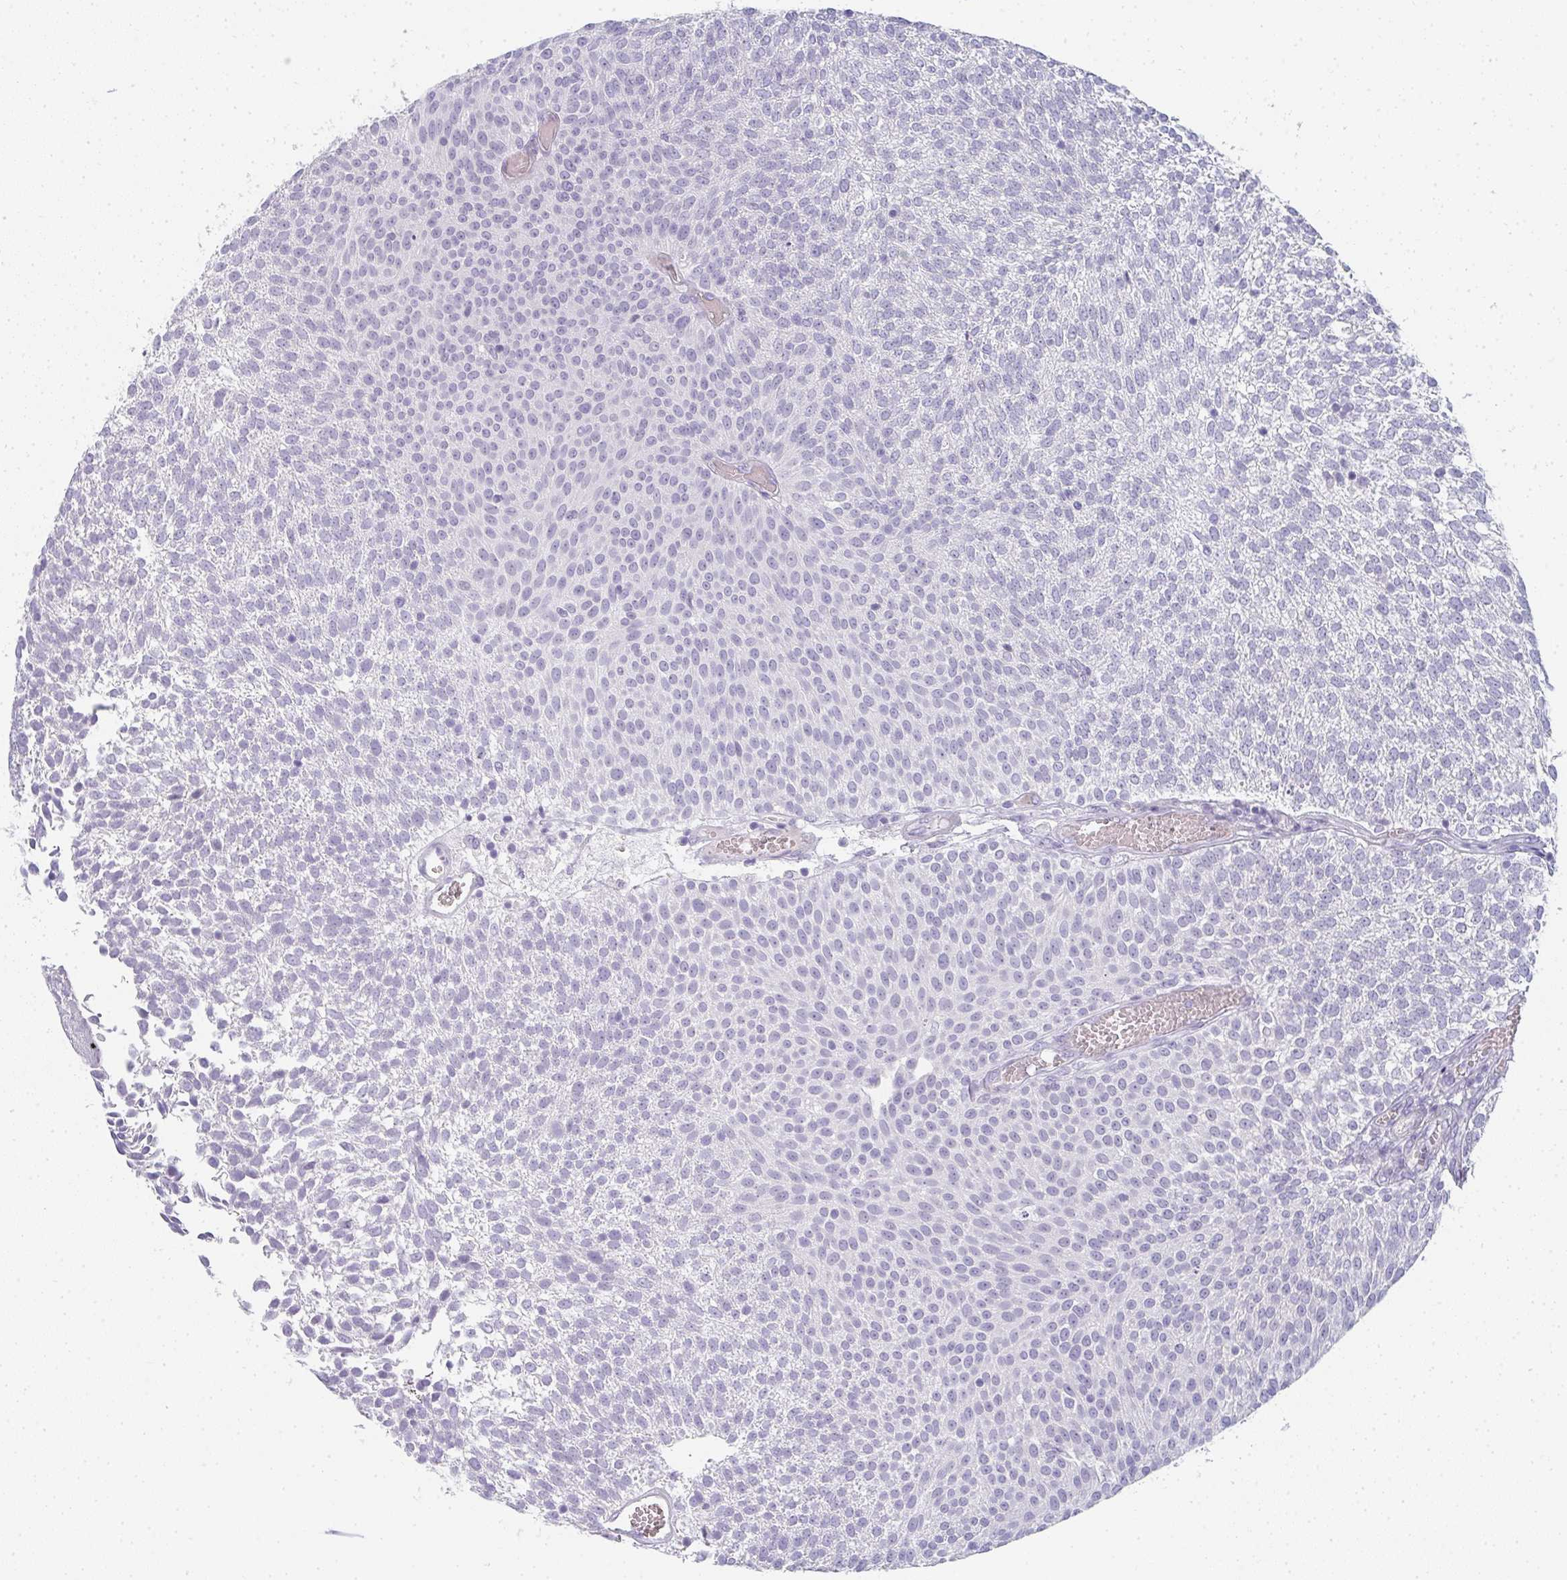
{"staining": {"intensity": "negative", "quantity": "none", "location": "none"}, "tissue": "urothelial cancer", "cell_type": "Tumor cells", "image_type": "cancer", "snomed": [{"axis": "morphology", "description": "Urothelial carcinoma, Low grade"}, {"axis": "topography", "description": "Urinary bladder"}], "caption": "High magnification brightfield microscopy of urothelial carcinoma (low-grade) stained with DAB (brown) and counterstained with hematoxylin (blue): tumor cells show no significant positivity.", "gene": "NEU2", "patient": {"sex": "female", "age": 79}}